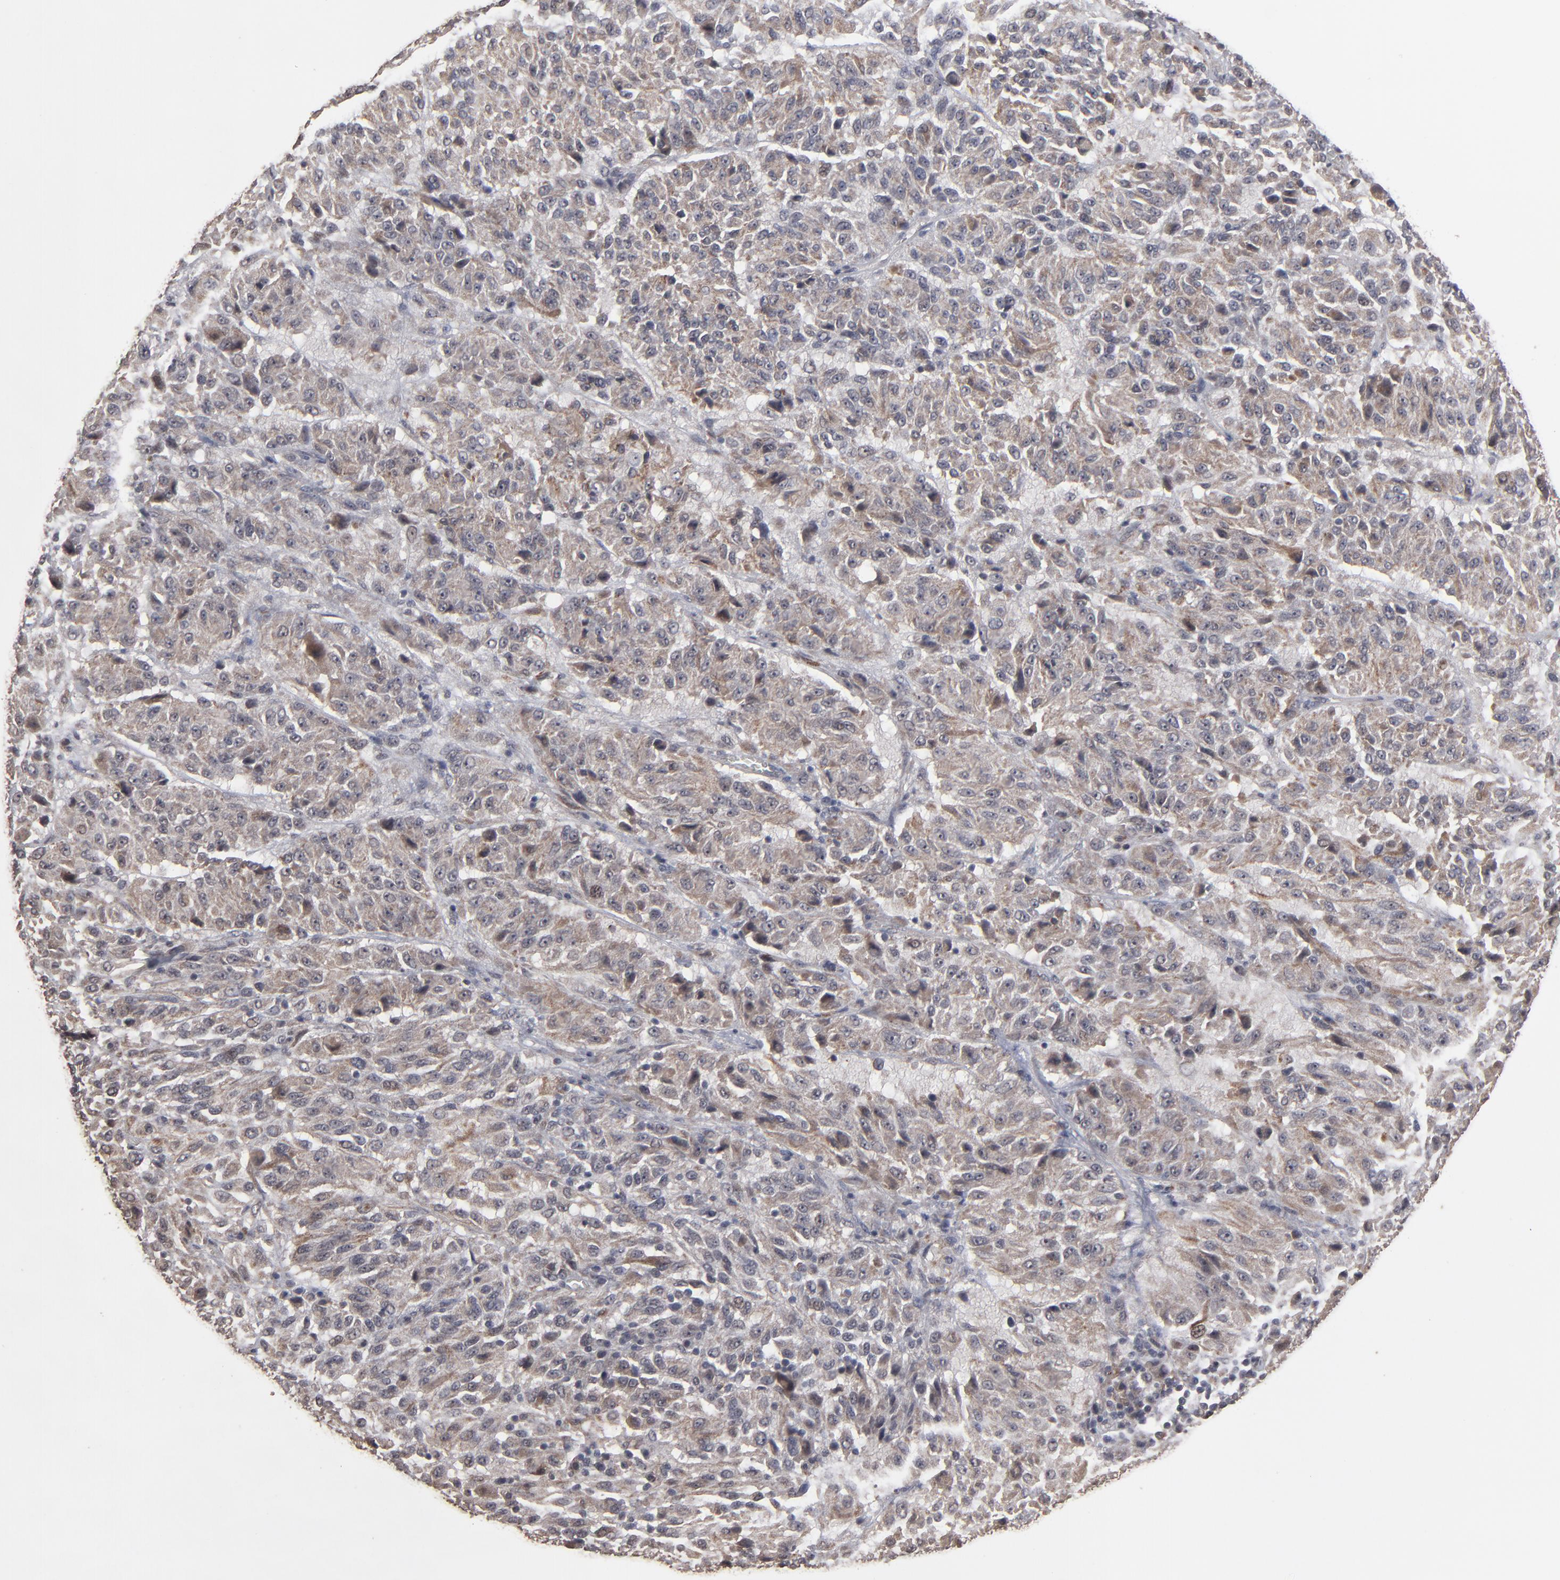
{"staining": {"intensity": "moderate", "quantity": "25%-75%", "location": "cytoplasmic/membranous"}, "tissue": "melanoma", "cell_type": "Tumor cells", "image_type": "cancer", "snomed": [{"axis": "morphology", "description": "Malignant melanoma, Metastatic site"}, {"axis": "topography", "description": "Lung"}], "caption": "A brown stain labels moderate cytoplasmic/membranous positivity of a protein in human melanoma tumor cells.", "gene": "SLC22A17", "patient": {"sex": "male", "age": 64}}